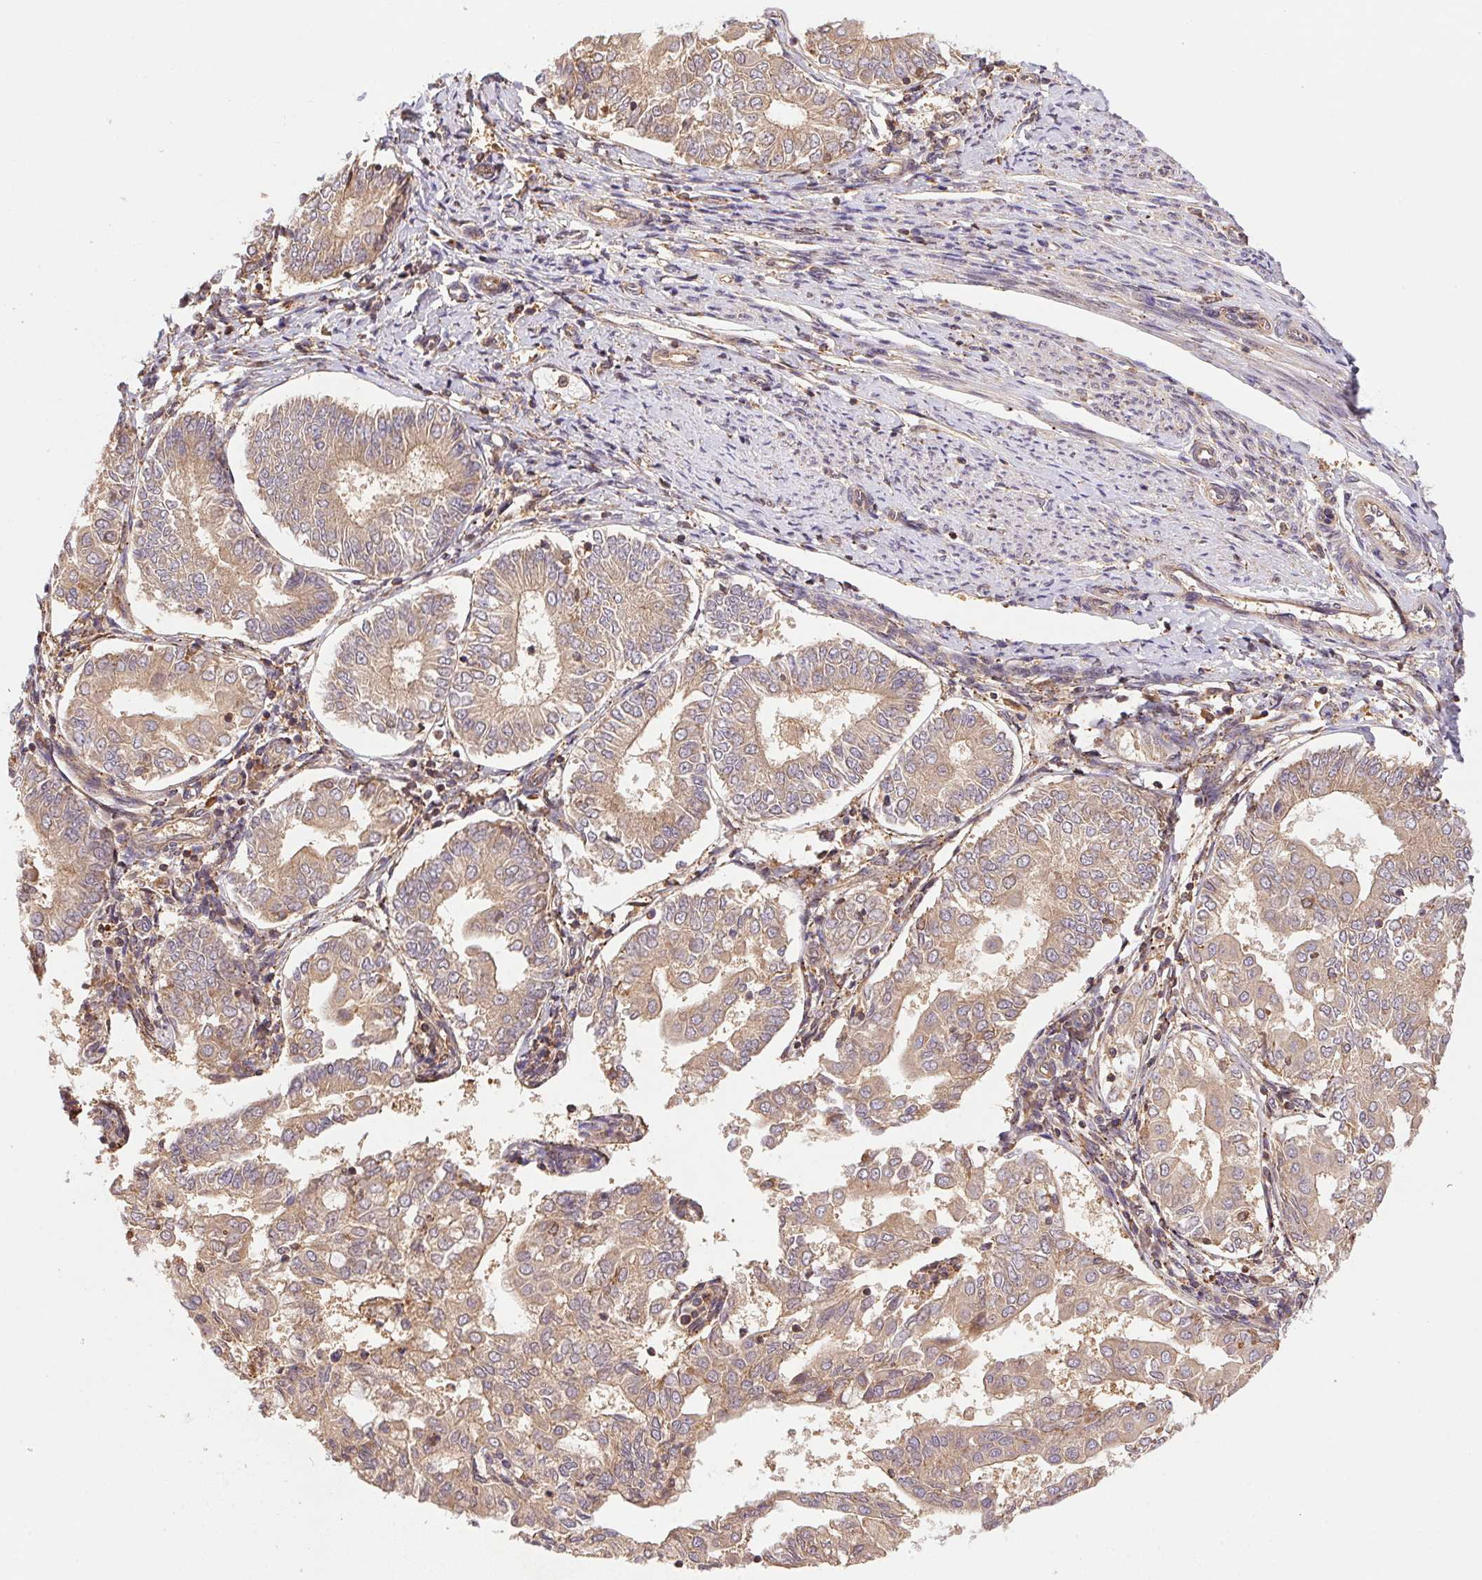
{"staining": {"intensity": "weak", "quantity": ">75%", "location": "cytoplasmic/membranous"}, "tissue": "prostate cancer", "cell_type": "Tumor cells", "image_type": "cancer", "snomed": [{"axis": "morphology", "description": "Adenocarcinoma, Low grade"}, {"axis": "topography", "description": "Prostate"}], "caption": "This histopathology image shows immunohistochemistry (IHC) staining of prostate cancer, with low weak cytoplasmic/membranous expression in about >75% of tumor cells.", "gene": "MEX3D", "patient": {"sex": "male", "age": 62}}